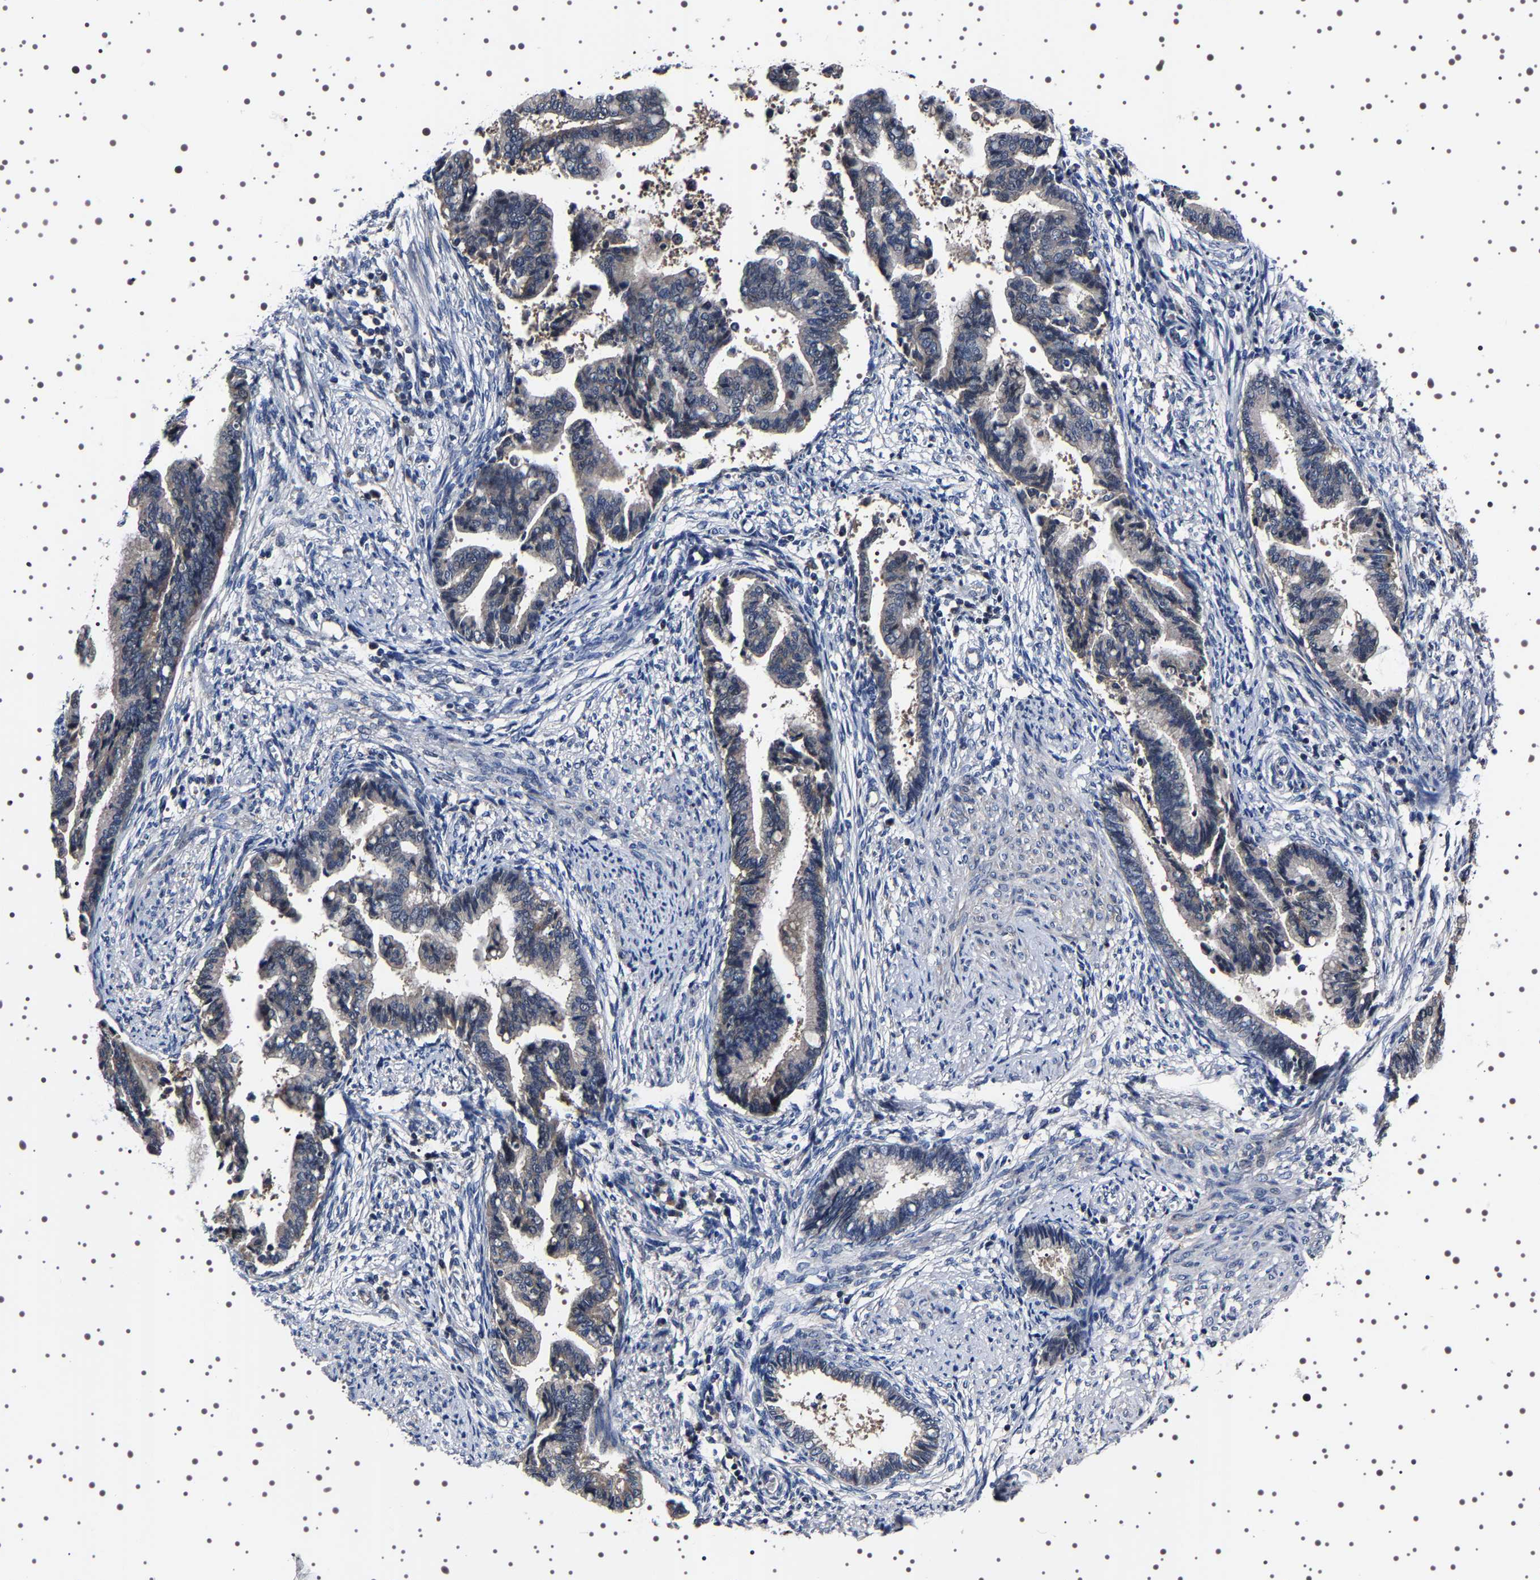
{"staining": {"intensity": "weak", "quantity": "25%-75%", "location": "cytoplasmic/membranous"}, "tissue": "cervical cancer", "cell_type": "Tumor cells", "image_type": "cancer", "snomed": [{"axis": "morphology", "description": "Adenocarcinoma, NOS"}, {"axis": "topography", "description": "Cervix"}], "caption": "A low amount of weak cytoplasmic/membranous staining is seen in approximately 25%-75% of tumor cells in cervical adenocarcinoma tissue.", "gene": "TARBP1", "patient": {"sex": "female", "age": 44}}